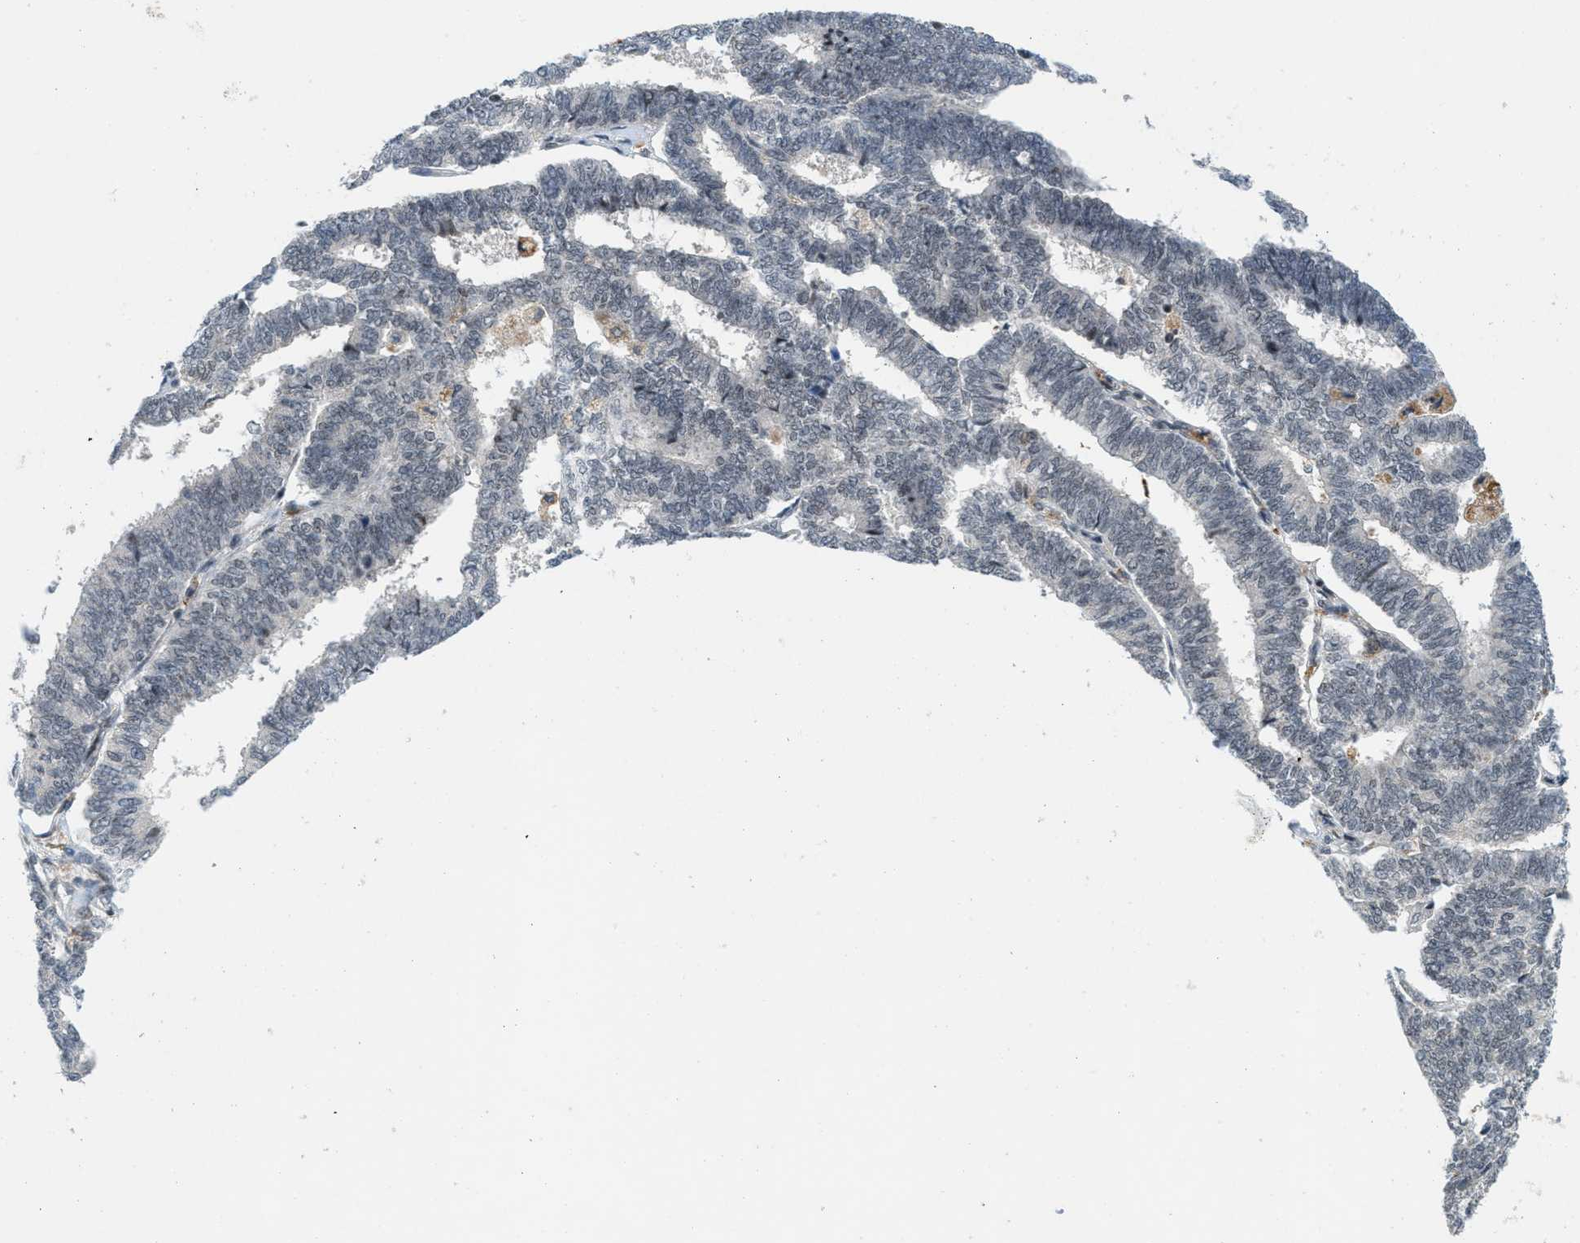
{"staining": {"intensity": "negative", "quantity": "none", "location": "none"}, "tissue": "endometrial cancer", "cell_type": "Tumor cells", "image_type": "cancer", "snomed": [{"axis": "morphology", "description": "Adenocarcinoma, NOS"}, {"axis": "topography", "description": "Endometrium"}], "caption": "An image of endometrial adenocarcinoma stained for a protein exhibits no brown staining in tumor cells.", "gene": "ING1", "patient": {"sex": "female", "age": 70}}